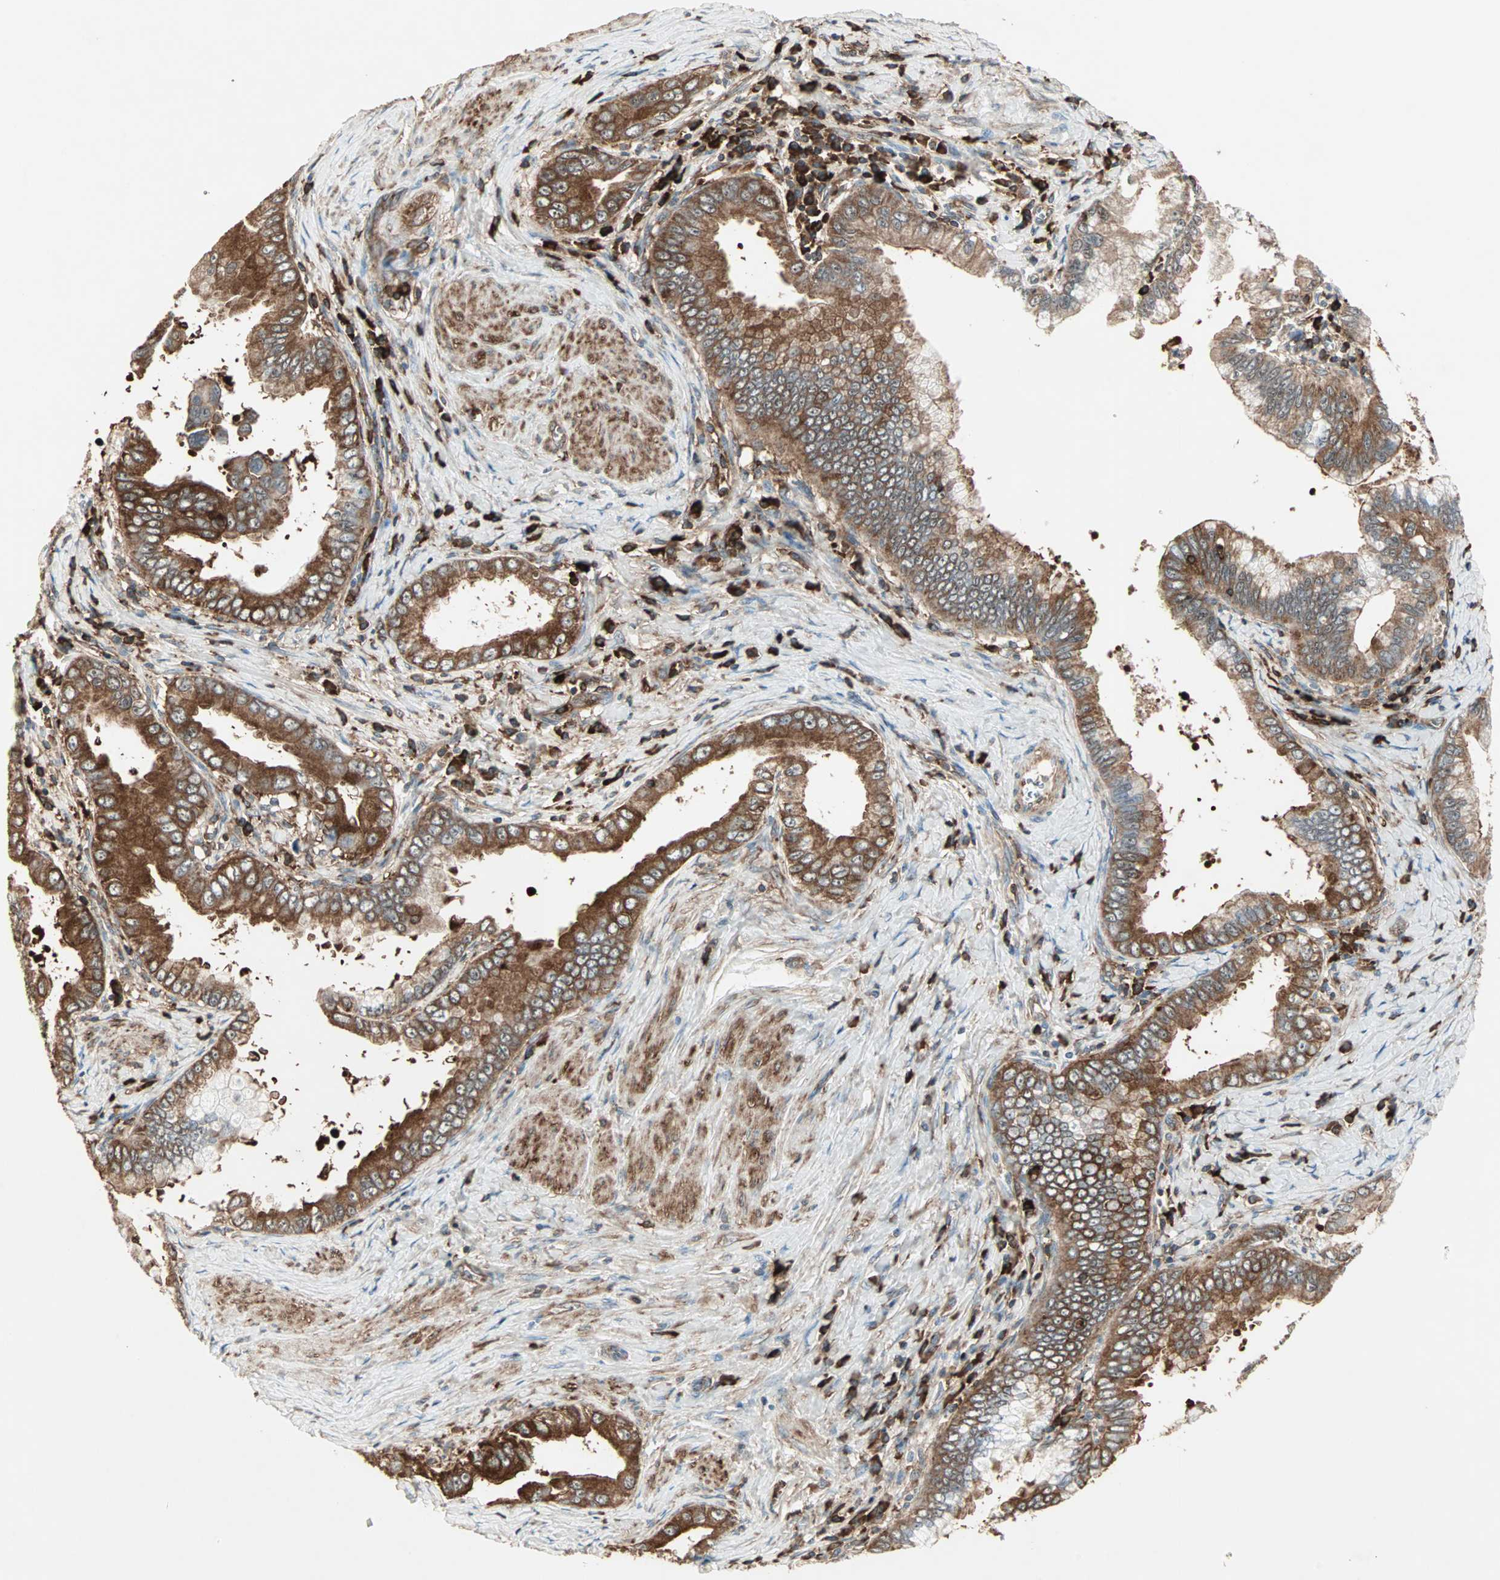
{"staining": {"intensity": "strong", "quantity": ">75%", "location": "cytoplasmic/membranous"}, "tissue": "pancreatic cancer", "cell_type": "Tumor cells", "image_type": "cancer", "snomed": [{"axis": "morphology", "description": "Normal tissue, NOS"}, {"axis": "topography", "description": "Lymph node"}], "caption": "A micrograph of pancreatic cancer stained for a protein reveals strong cytoplasmic/membranous brown staining in tumor cells.", "gene": "MMP3", "patient": {"sex": "male", "age": 50}}